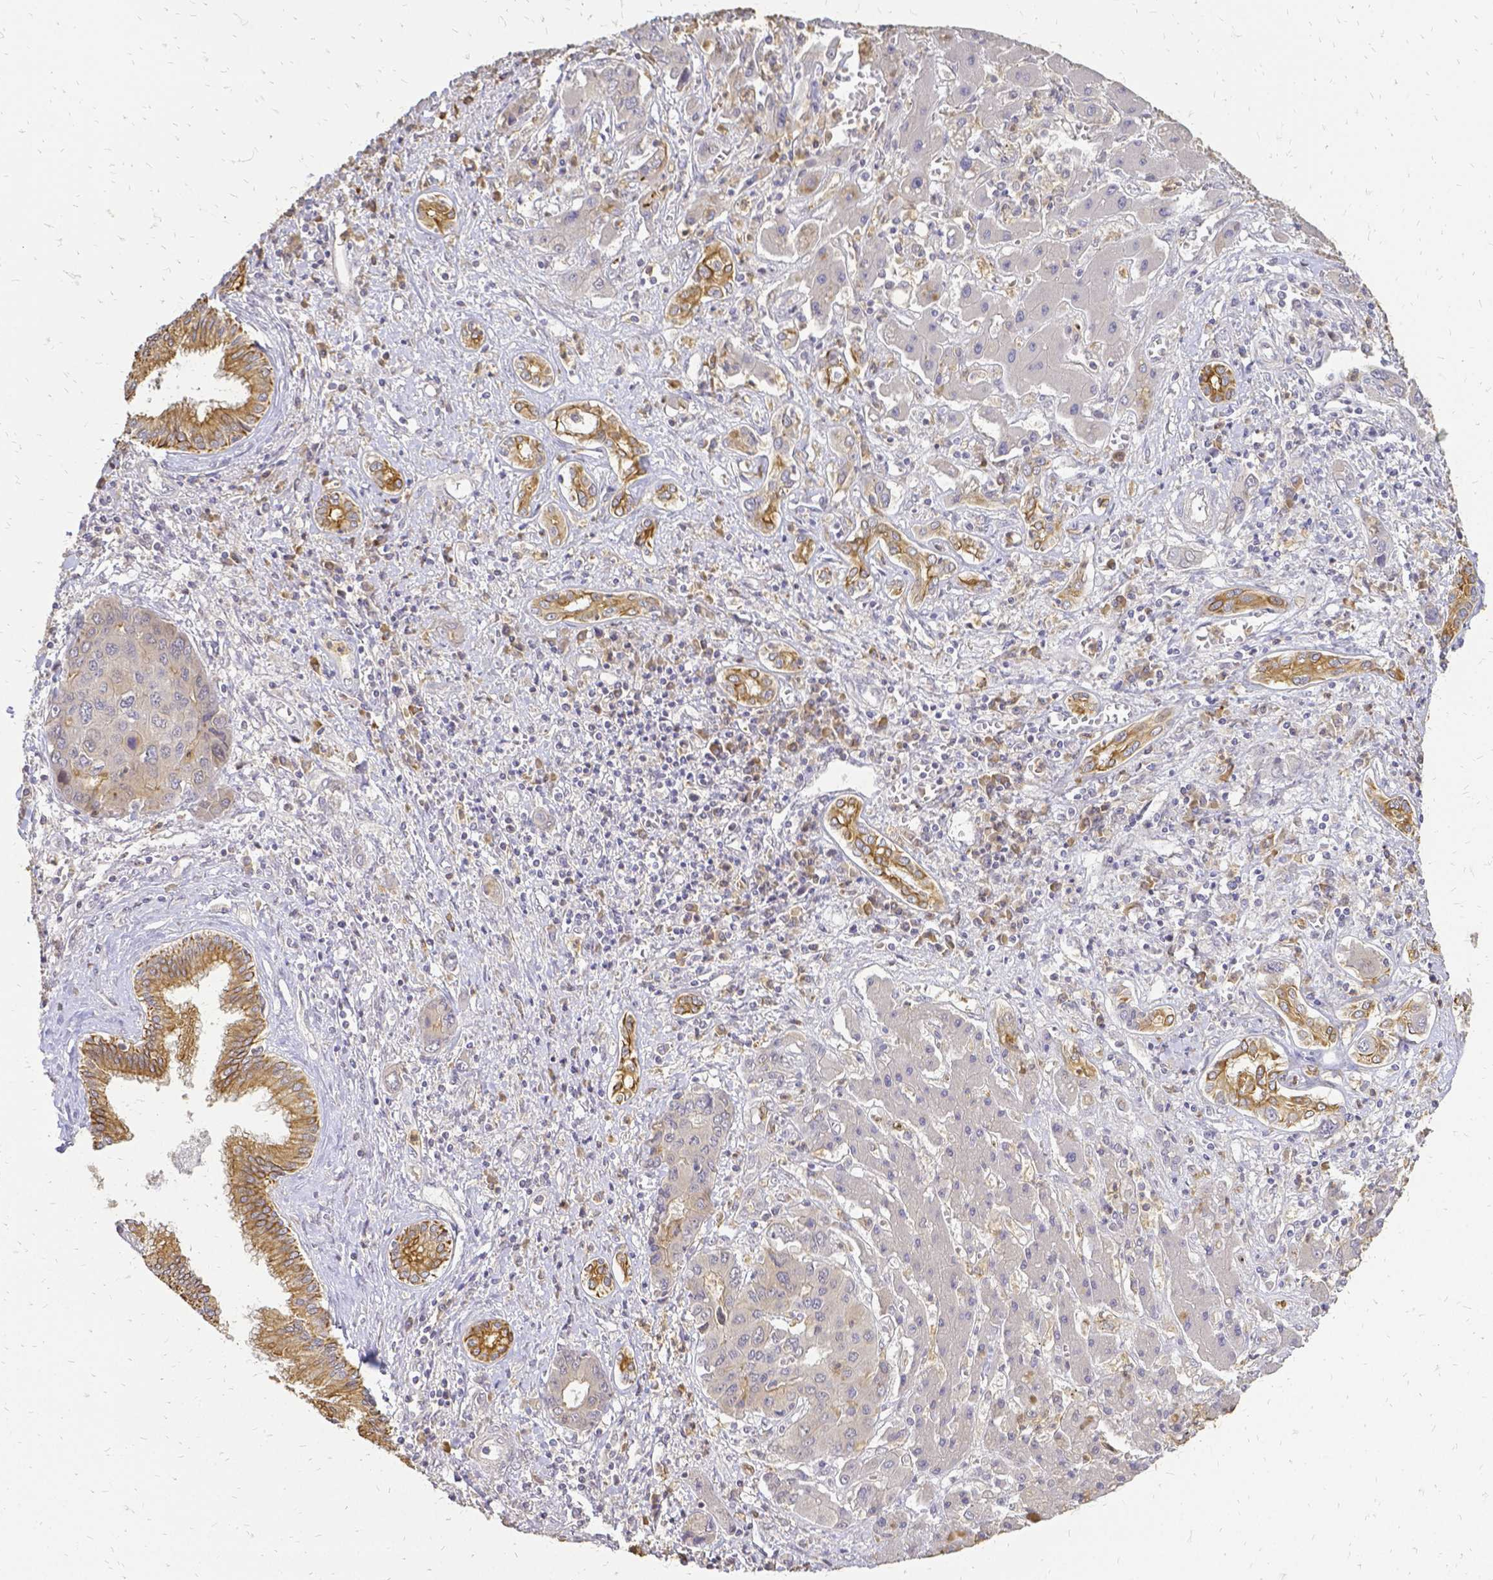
{"staining": {"intensity": "moderate", "quantity": "25%-75%", "location": "cytoplasmic/membranous"}, "tissue": "liver cancer", "cell_type": "Tumor cells", "image_type": "cancer", "snomed": [{"axis": "morphology", "description": "Cholangiocarcinoma"}, {"axis": "topography", "description": "Liver"}], "caption": "The immunohistochemical stain labels moderate cytoplasmic/membranous positivity in tumor cells of liver cancer (cholangiocarcinoma) tissue.", "gene": "CIB1", "patient": {"sex": "male", "age": 67}}